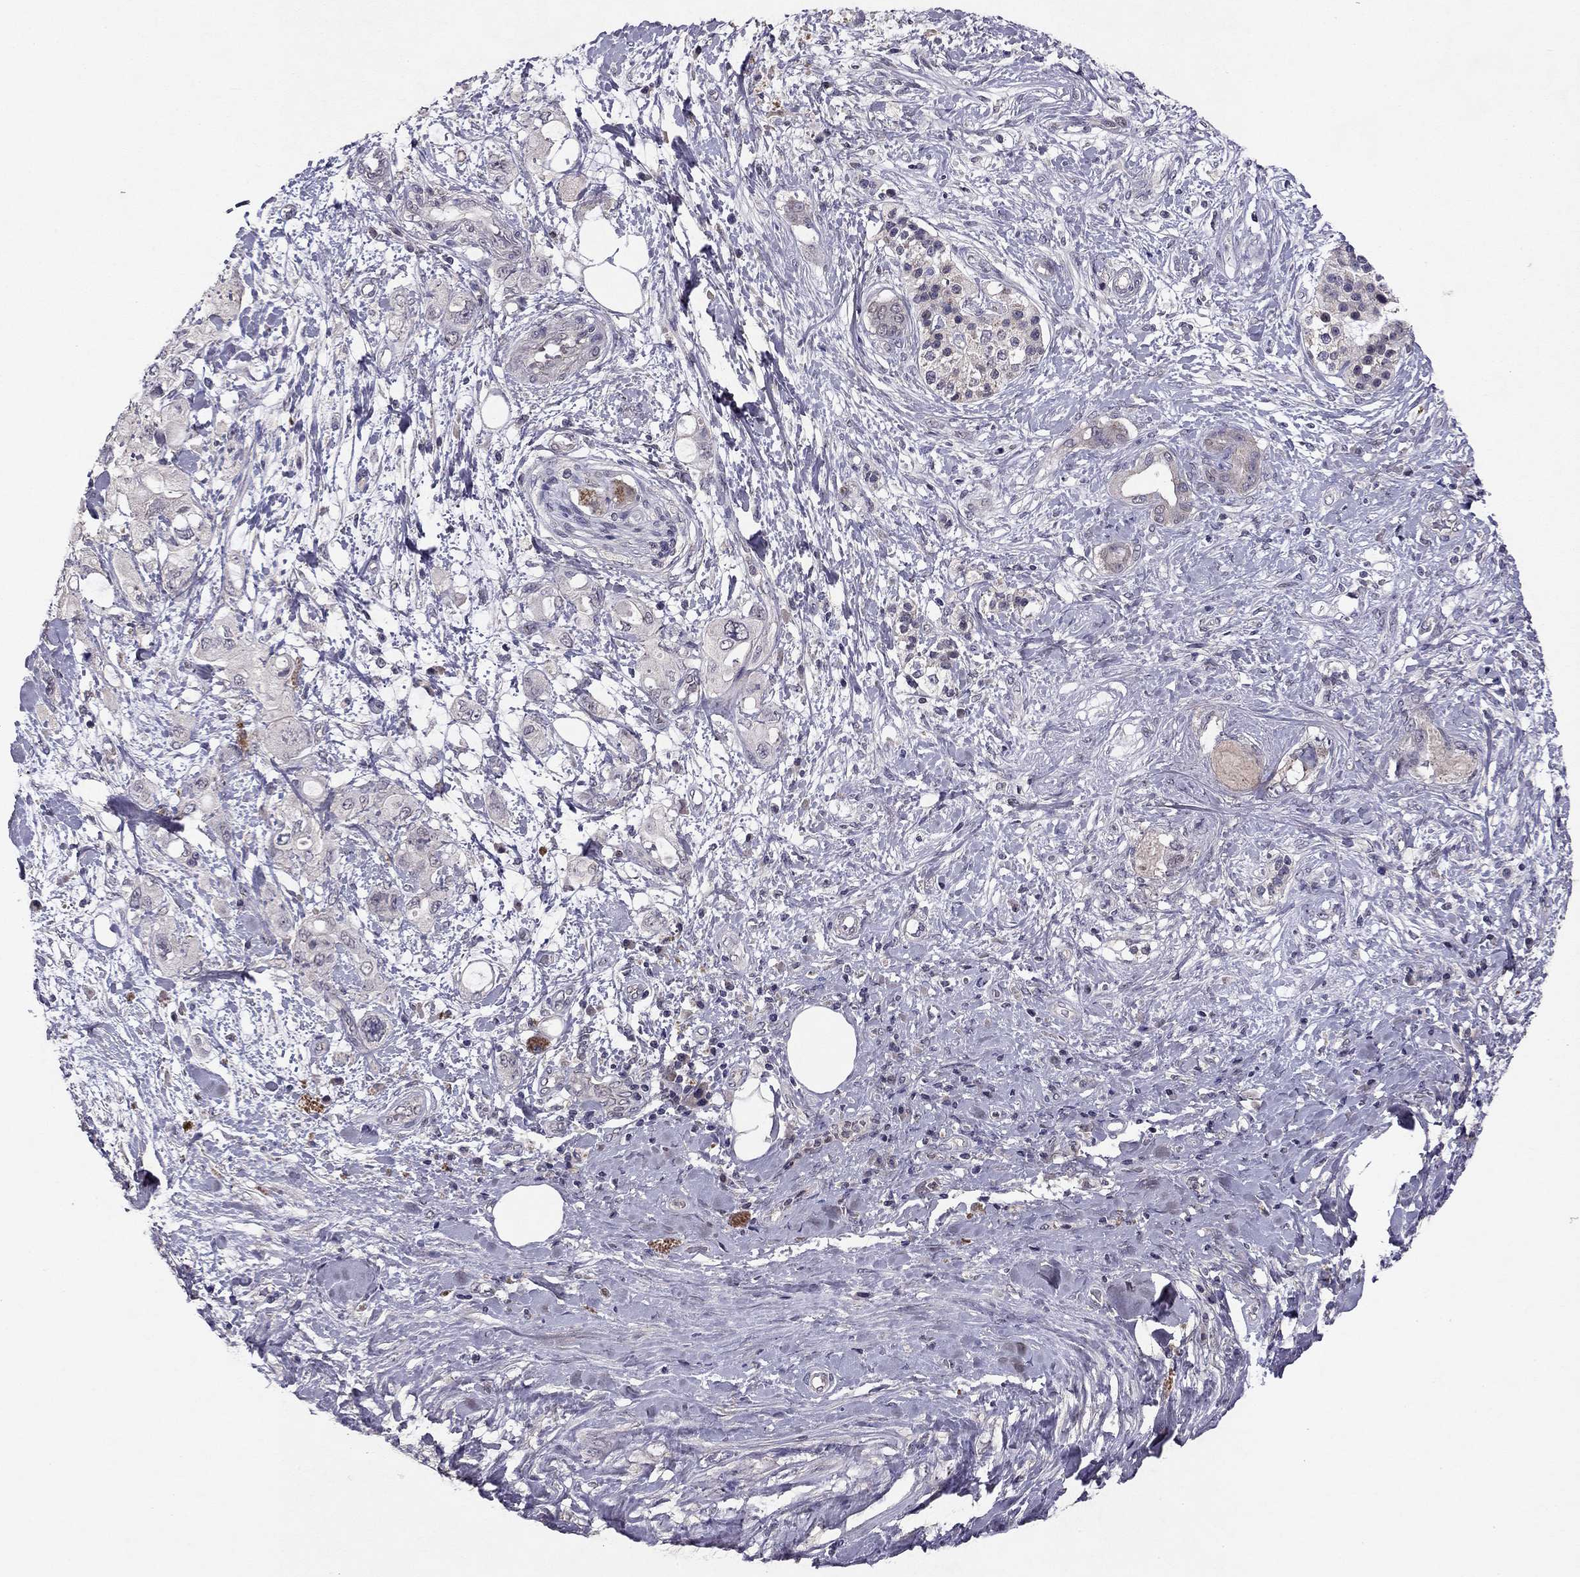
{"staining": {"intensity": "negative", "quantity": "none", "location": "none"}, "tissue": "pancreatic cancer", "cell_type": "Tumor cells", "image_type": "cancer", "snomed": [{"axis": "morphology", "description": "Adenocarcinoma, NOS"}, {"axis": "topography", "description": "Pancreas"}], "caption": "Tumor cells are negative for brown protein staining in pancreatic adenocarcinoma.", "gene": "ESR2", "patient": {"sex": "female", "age": 56}}